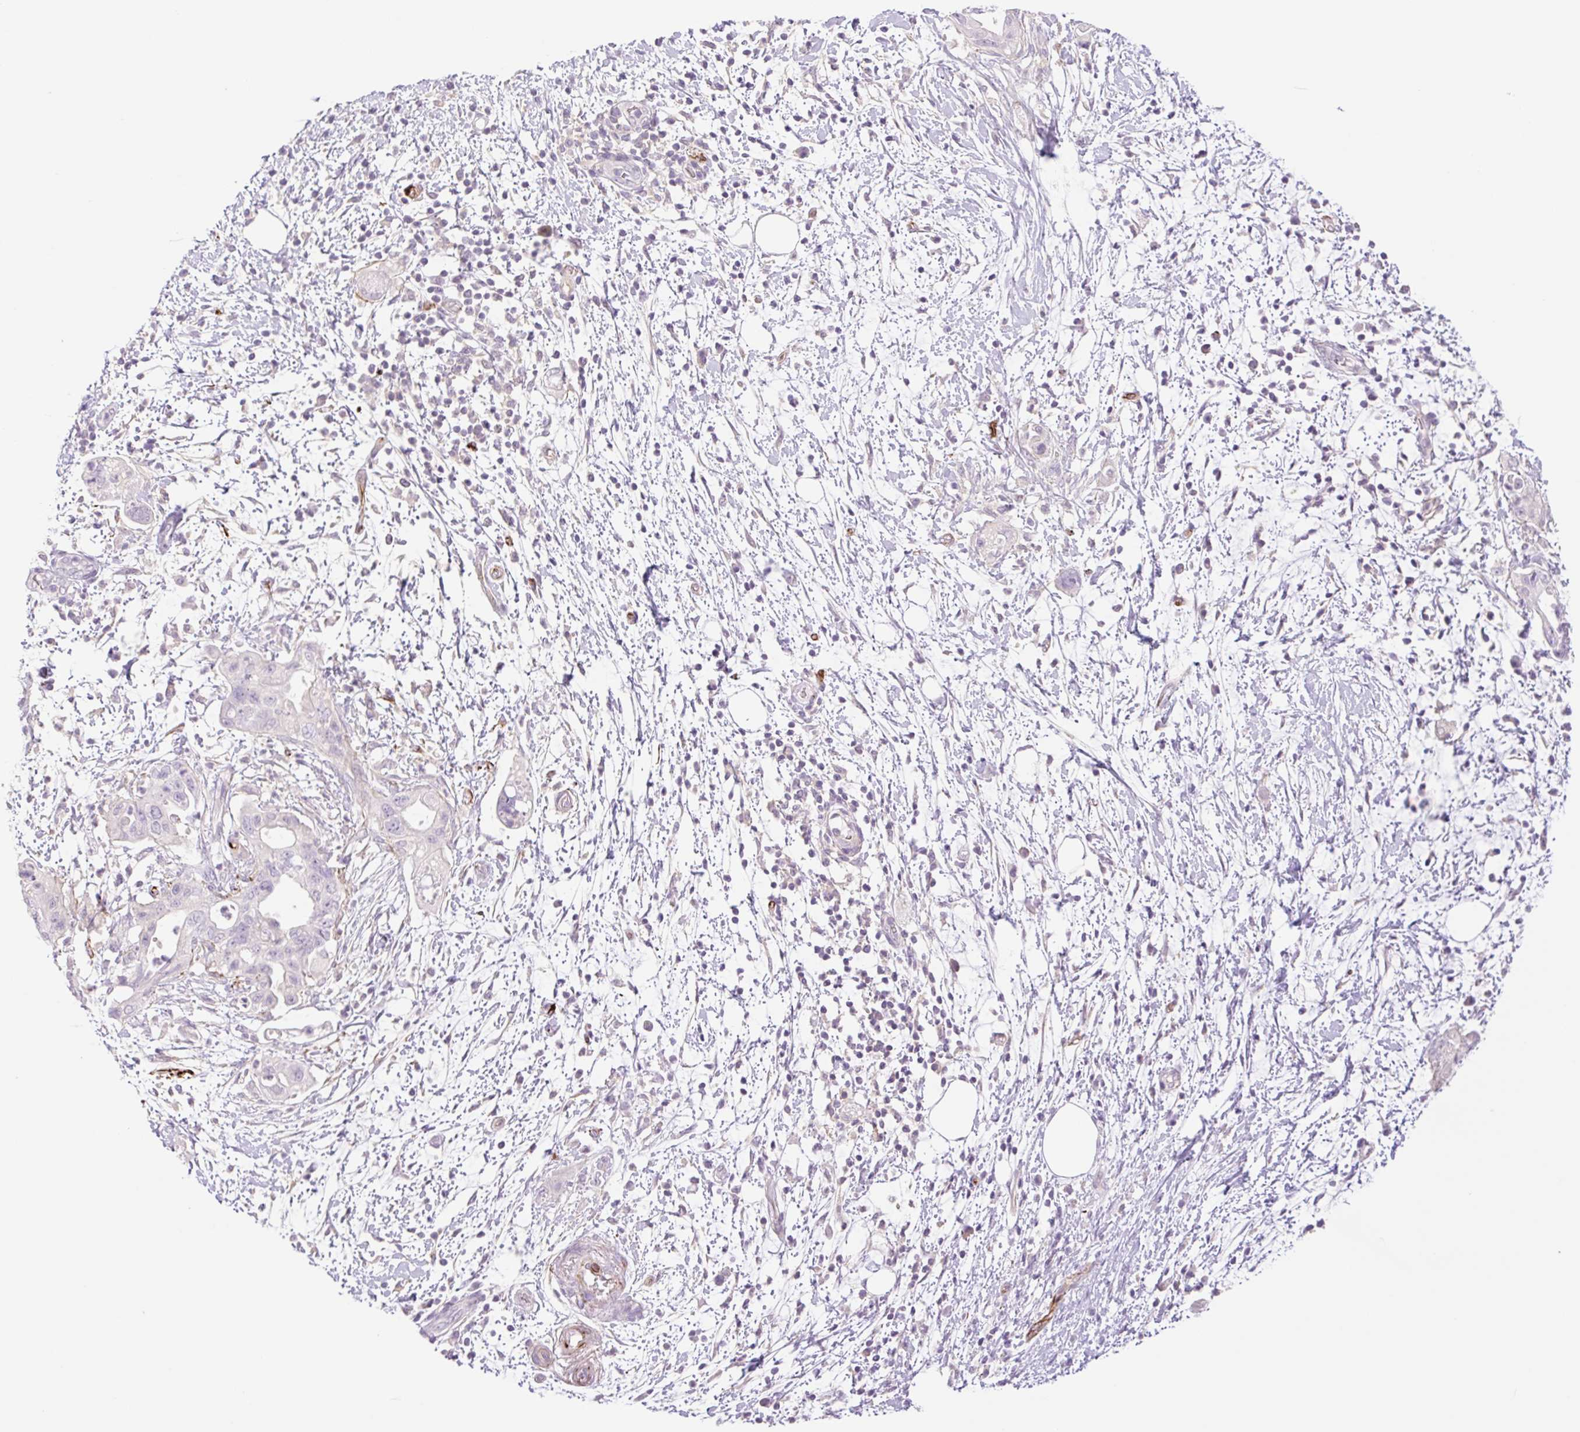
{"staining": {"intensity": "negative", "quantity": "none", "location": "none"}, "tissue": "pancreatic cancer", "cell_type": "Tumor cells", "image_type": "cancer", "snomed": [{"axis": "morphology", "description": "Adenocarcinoma, NOS"}, {"axis": "topography", "description": "Pancreas"}], "caption": "This is an immunohistochemistry (IHC) micrograph of human pancreatic cancer (adenocarcinoma). There is no staining in tumor cells.", "gene": "ZFYVE21", "patient": {"sex": "female", "age": 73}}